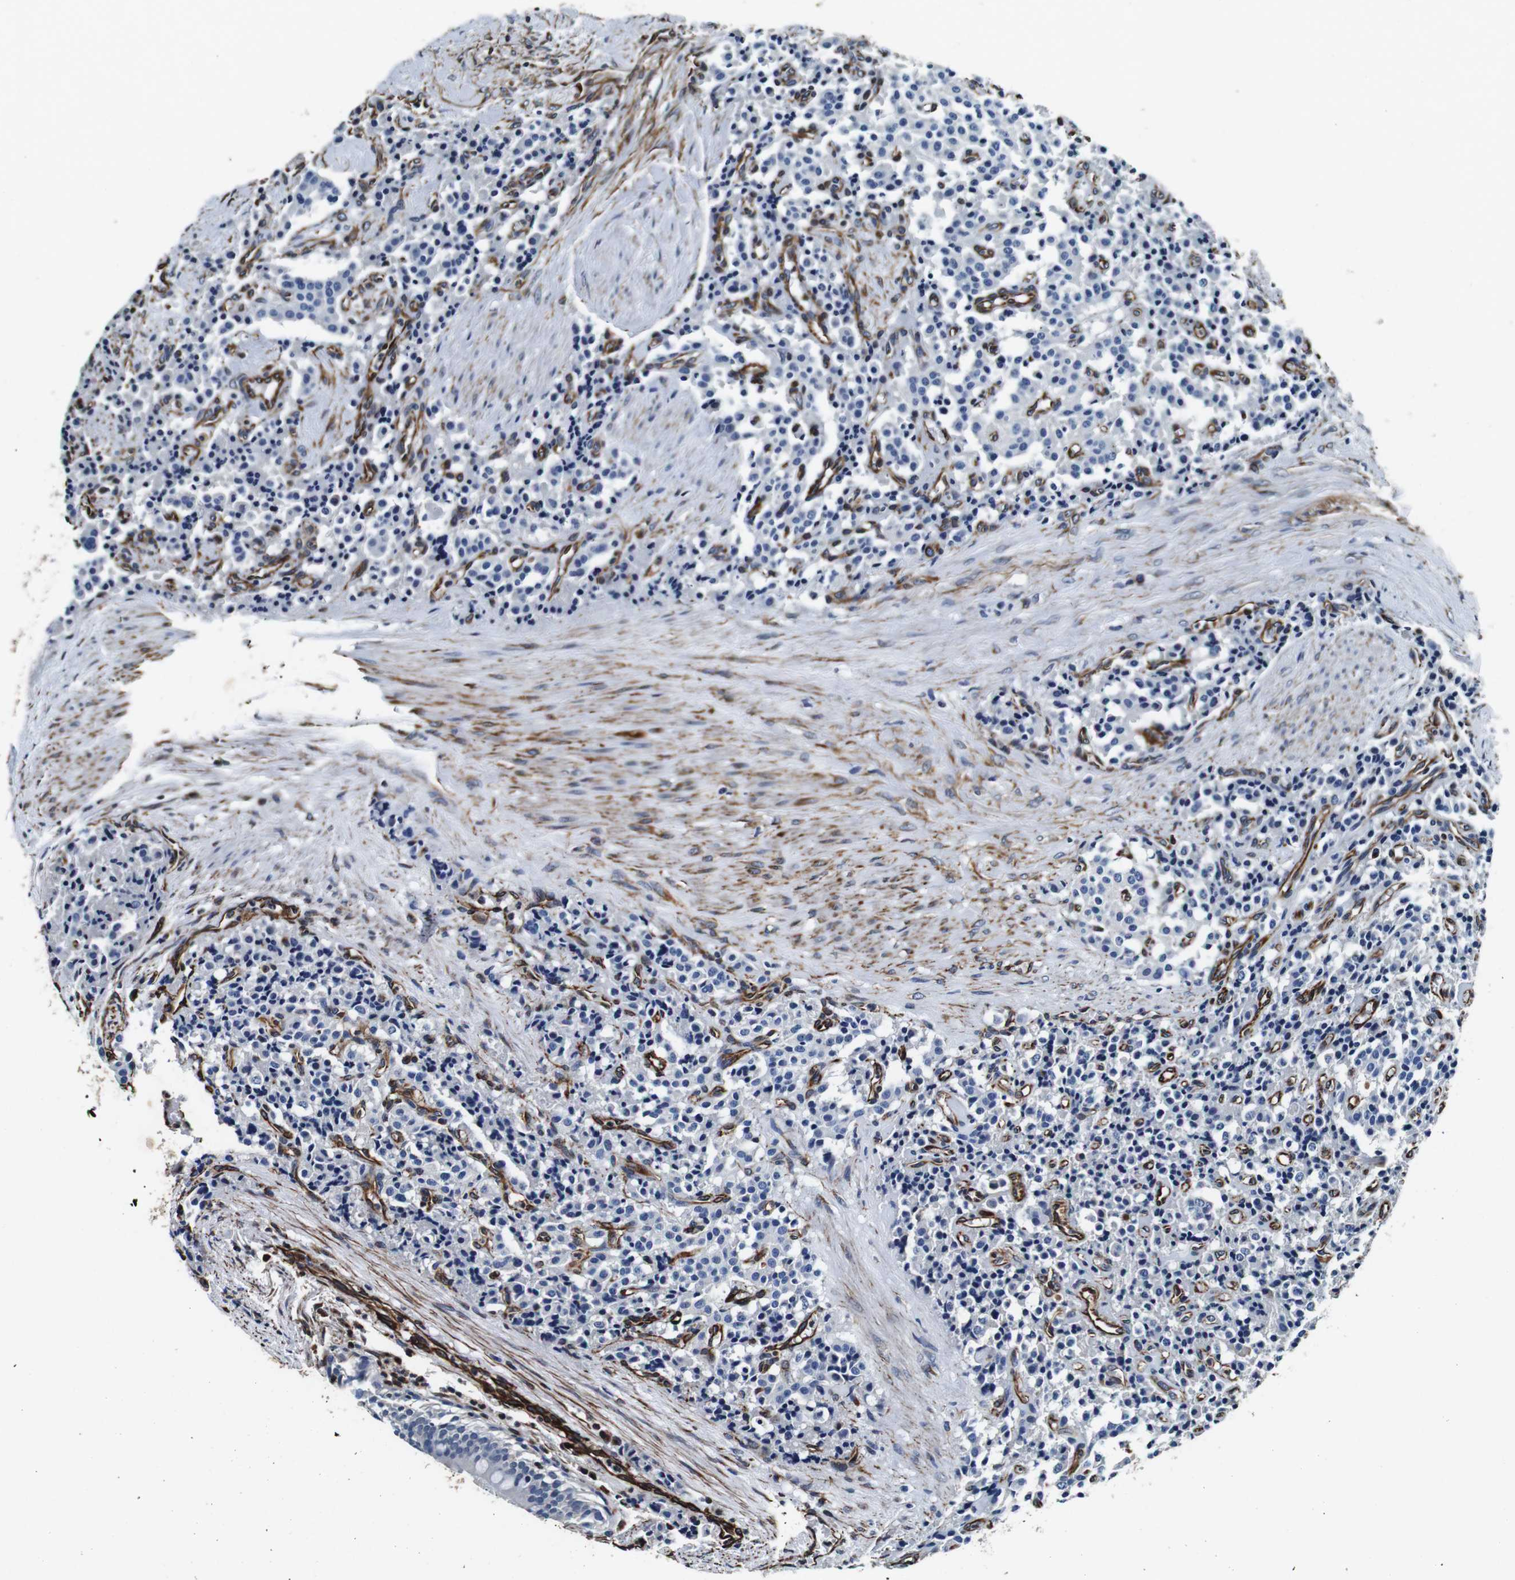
{"staining": {"intensity": "negative", "quantity": "none", "location": "none"}, "tissue": "carcinoid", "cell_type": "Tumor cells", "image_type": "cancer", "snomed": [{"axis": "morphology", "description": "Carcinoid, malignant, NOS"}, {"axis": "topography", "description": "Lung"}], "caption": "This is an immunohistochemistry (IHC) histopathology image of human malignant carcinoid. There is no staining in tumor cells.", "gene": "GJE1", "patient": {"sex": "male", "age": 30}}